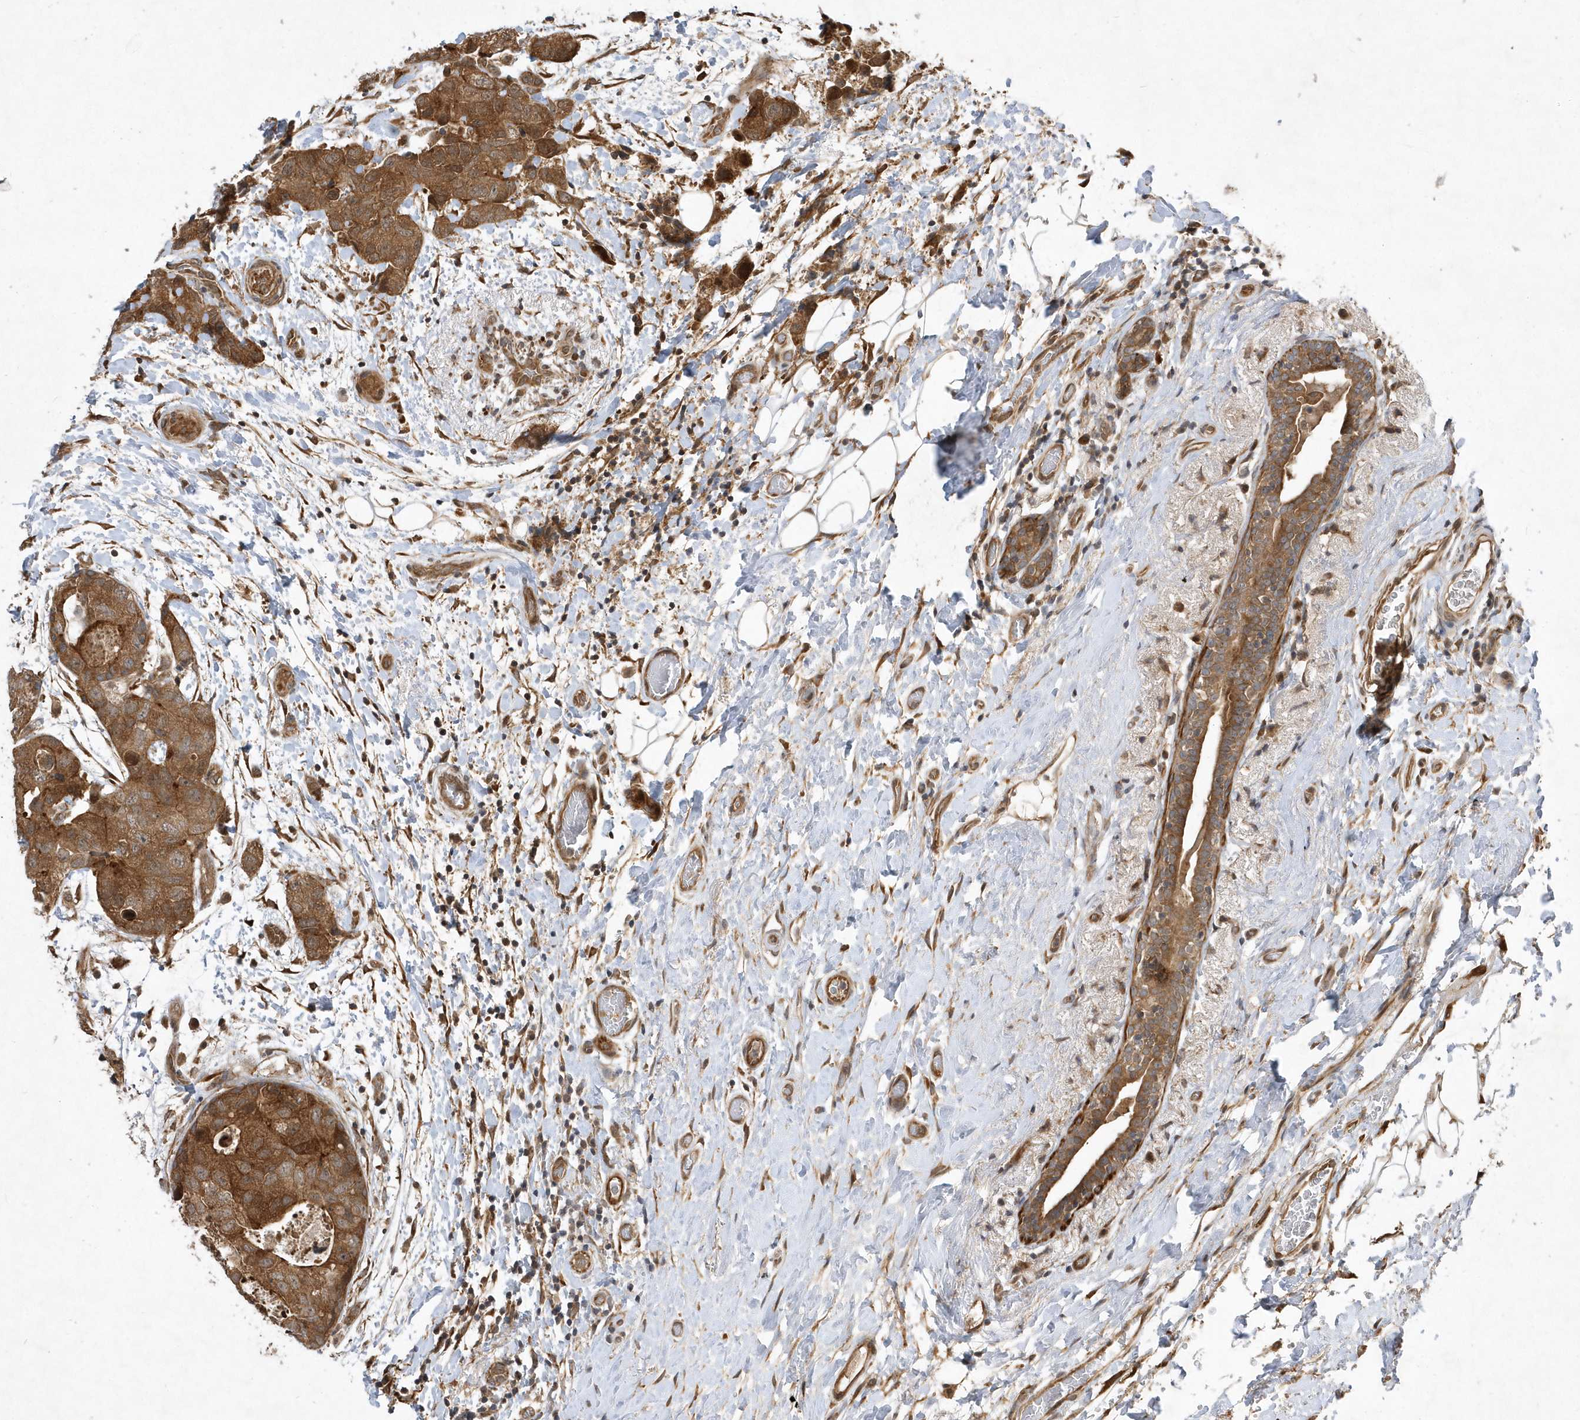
{"staining": {"intensity": "strong", "quantity": ">75%", "location": "cytoplasmic/membranous"}, "tissue": "breast cancer", "cell_type": "Tumor cells", "image_type": "cancer", "snomed": [{"axis": "morphology", "description": "Duct carcinoma"}, {"axis": "topography", "description": "Breast"}], "caption": "About >75% of tumor cells in invasive ductal carcinoma (breast) show strong cytoplasmic/membranous protein positivity as visualized by brown immunohistochemical staining.", "gene": "GFM2", "patient": {"sex": "female", "age": 62}}